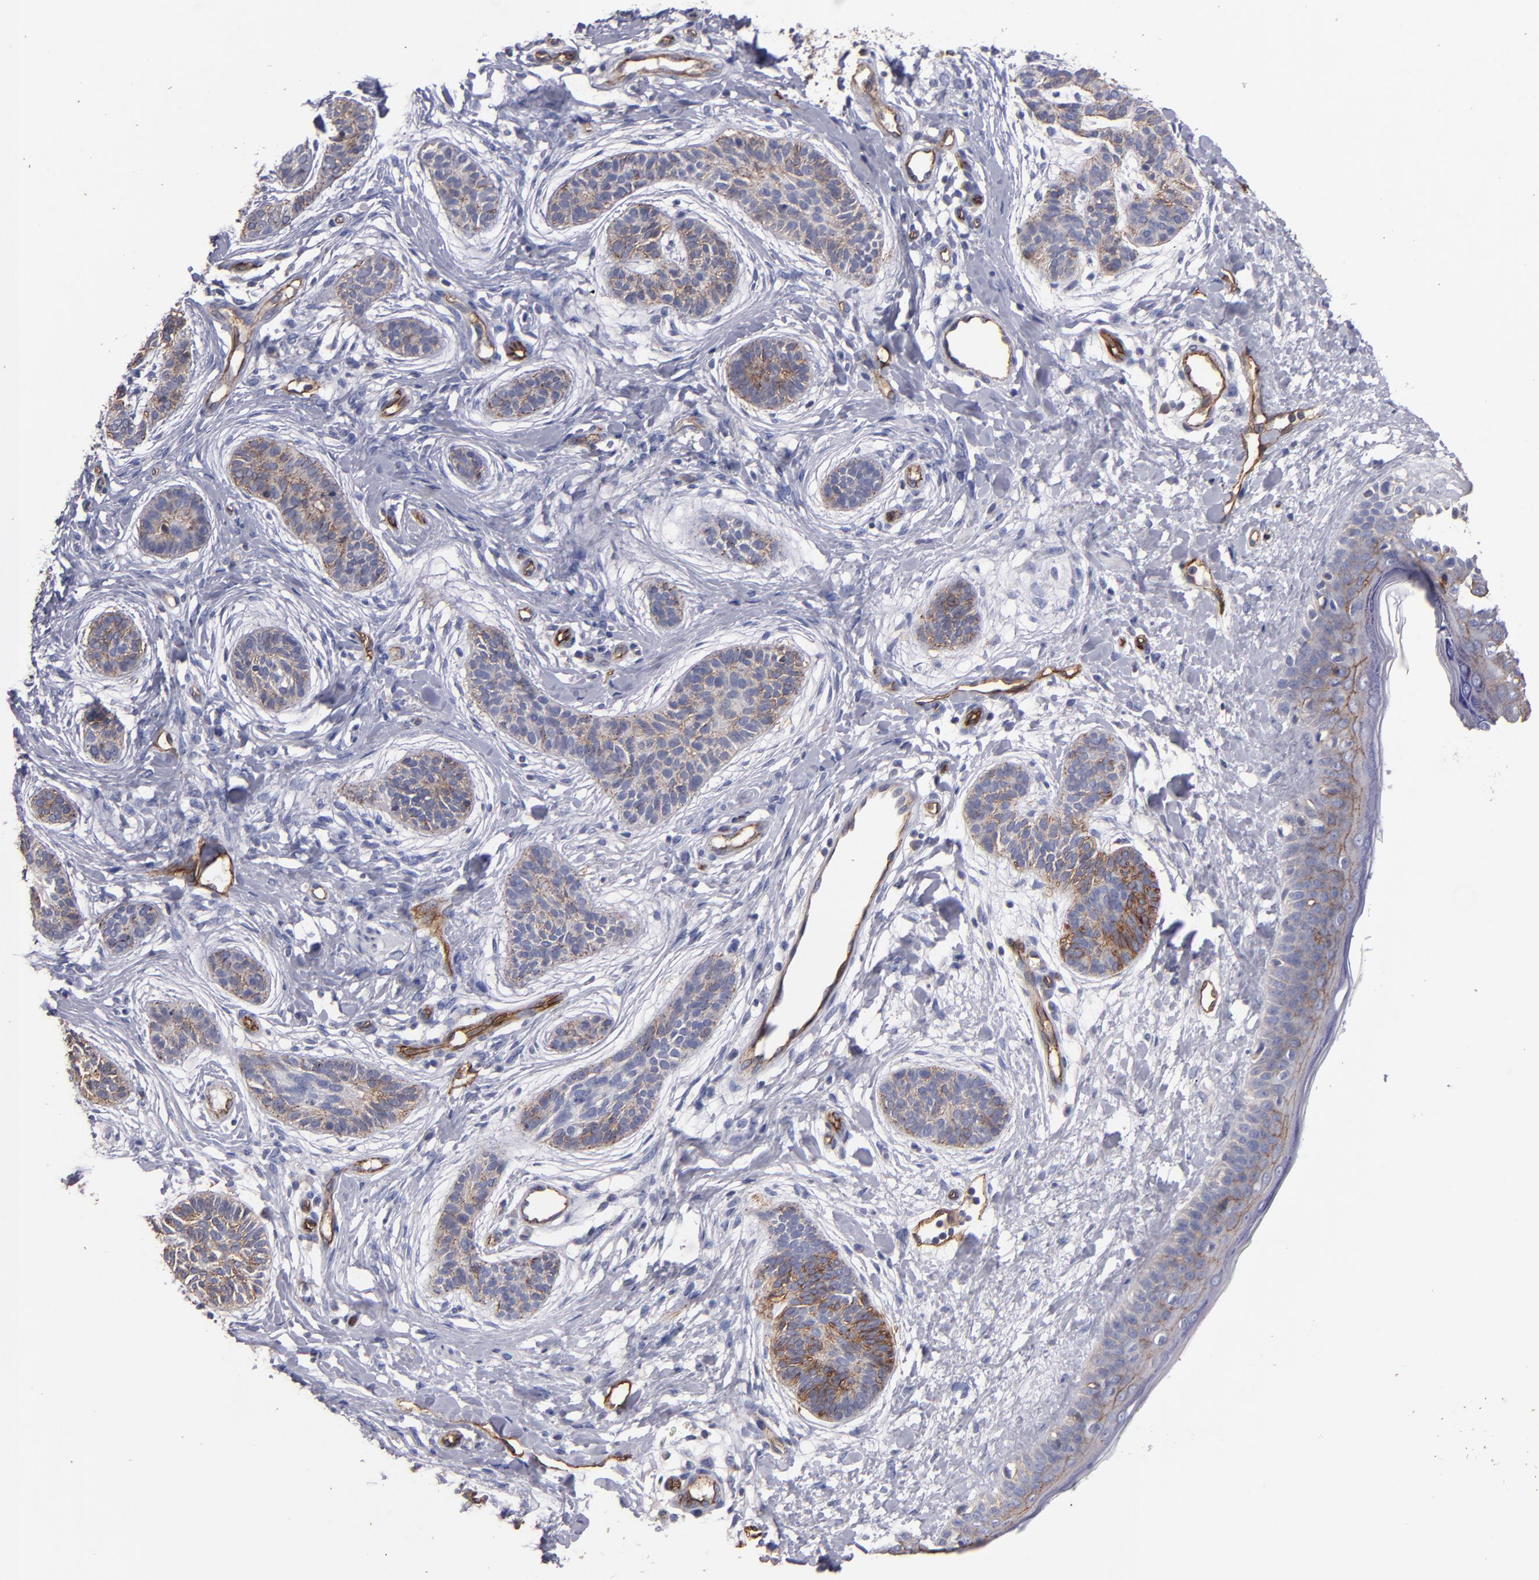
{"staining": {"intensity": "moderate", "quantity": "25%-75%", "location": "cytoplasmic/membranous"}, "tissue": "skin cancer", "cell_type": "Tumor cells", "image_type": "cancer", "snomed": [{"axis": "morphology", "description": "Normal tissue, NOS"}, {"axis": "morphology", "description": "Basal cell carcinoma"}, {"axis": "topography", "description": "Skin"}], "caption": "Basal cell carcinoma (skin) stained with immunohistochemistry displays moderate cytoplasmic/membranous positivity in approximately 25%-75% of tumor cells.", "gene": "CLDN5", "patient": {"sex": "male", "age": 63}}